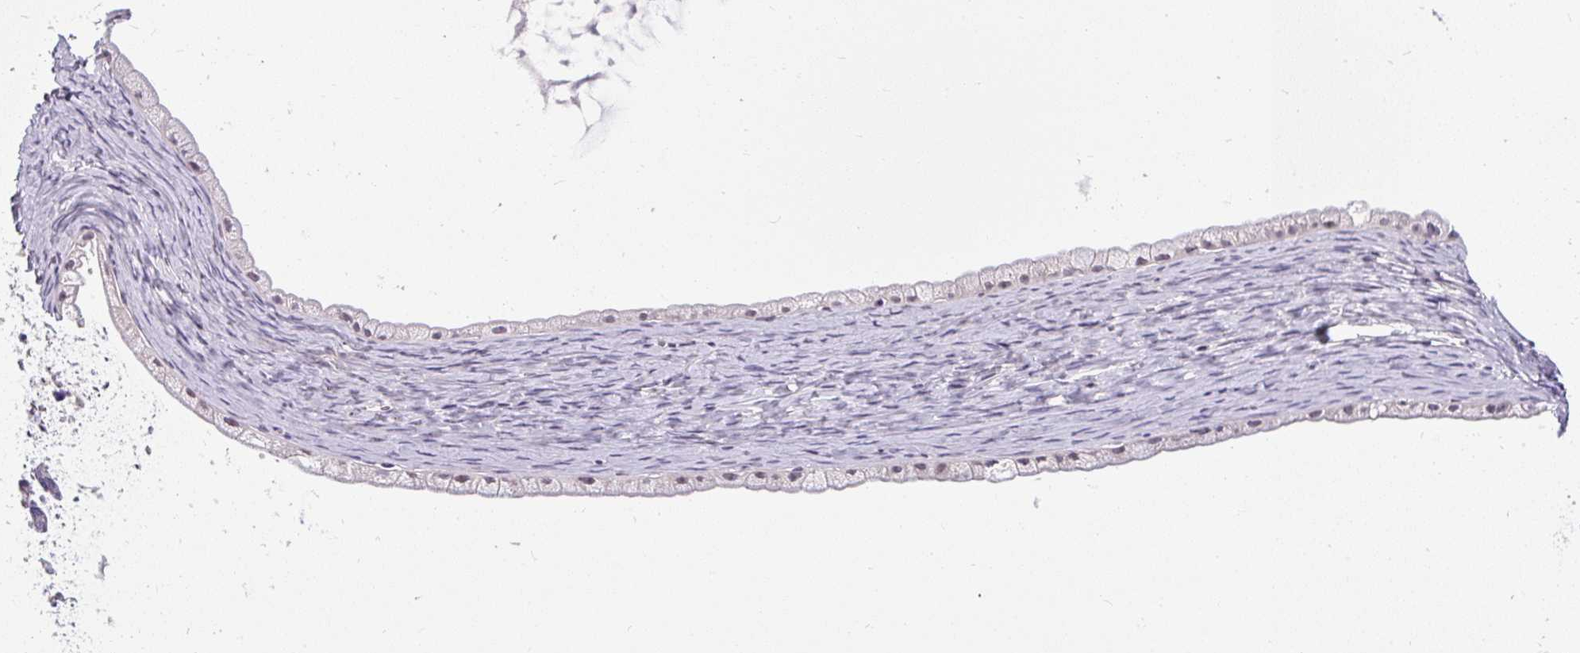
{"staining": {"intensity": "weak", "quantity": "25%-75%", "location": "nuclear"}, "tissue": "ovarian cancer", "cell_type": "Tumor cells", "image_type": "cancer", "snomed": [{"axis": "morphology", "description": "Cystadenocarcinoma, mucinous, NOS"}, {"axis": "topography", "description": "Ovary"}], "caption": "Tumor cells demonstrate low levels of weak nuclear expression in about 25%-75% of cells in human mucinous cystadenocarcinoma (ovarian).", "gene": "FAM117B", "patient": {"sex": "female", "age": 61}}